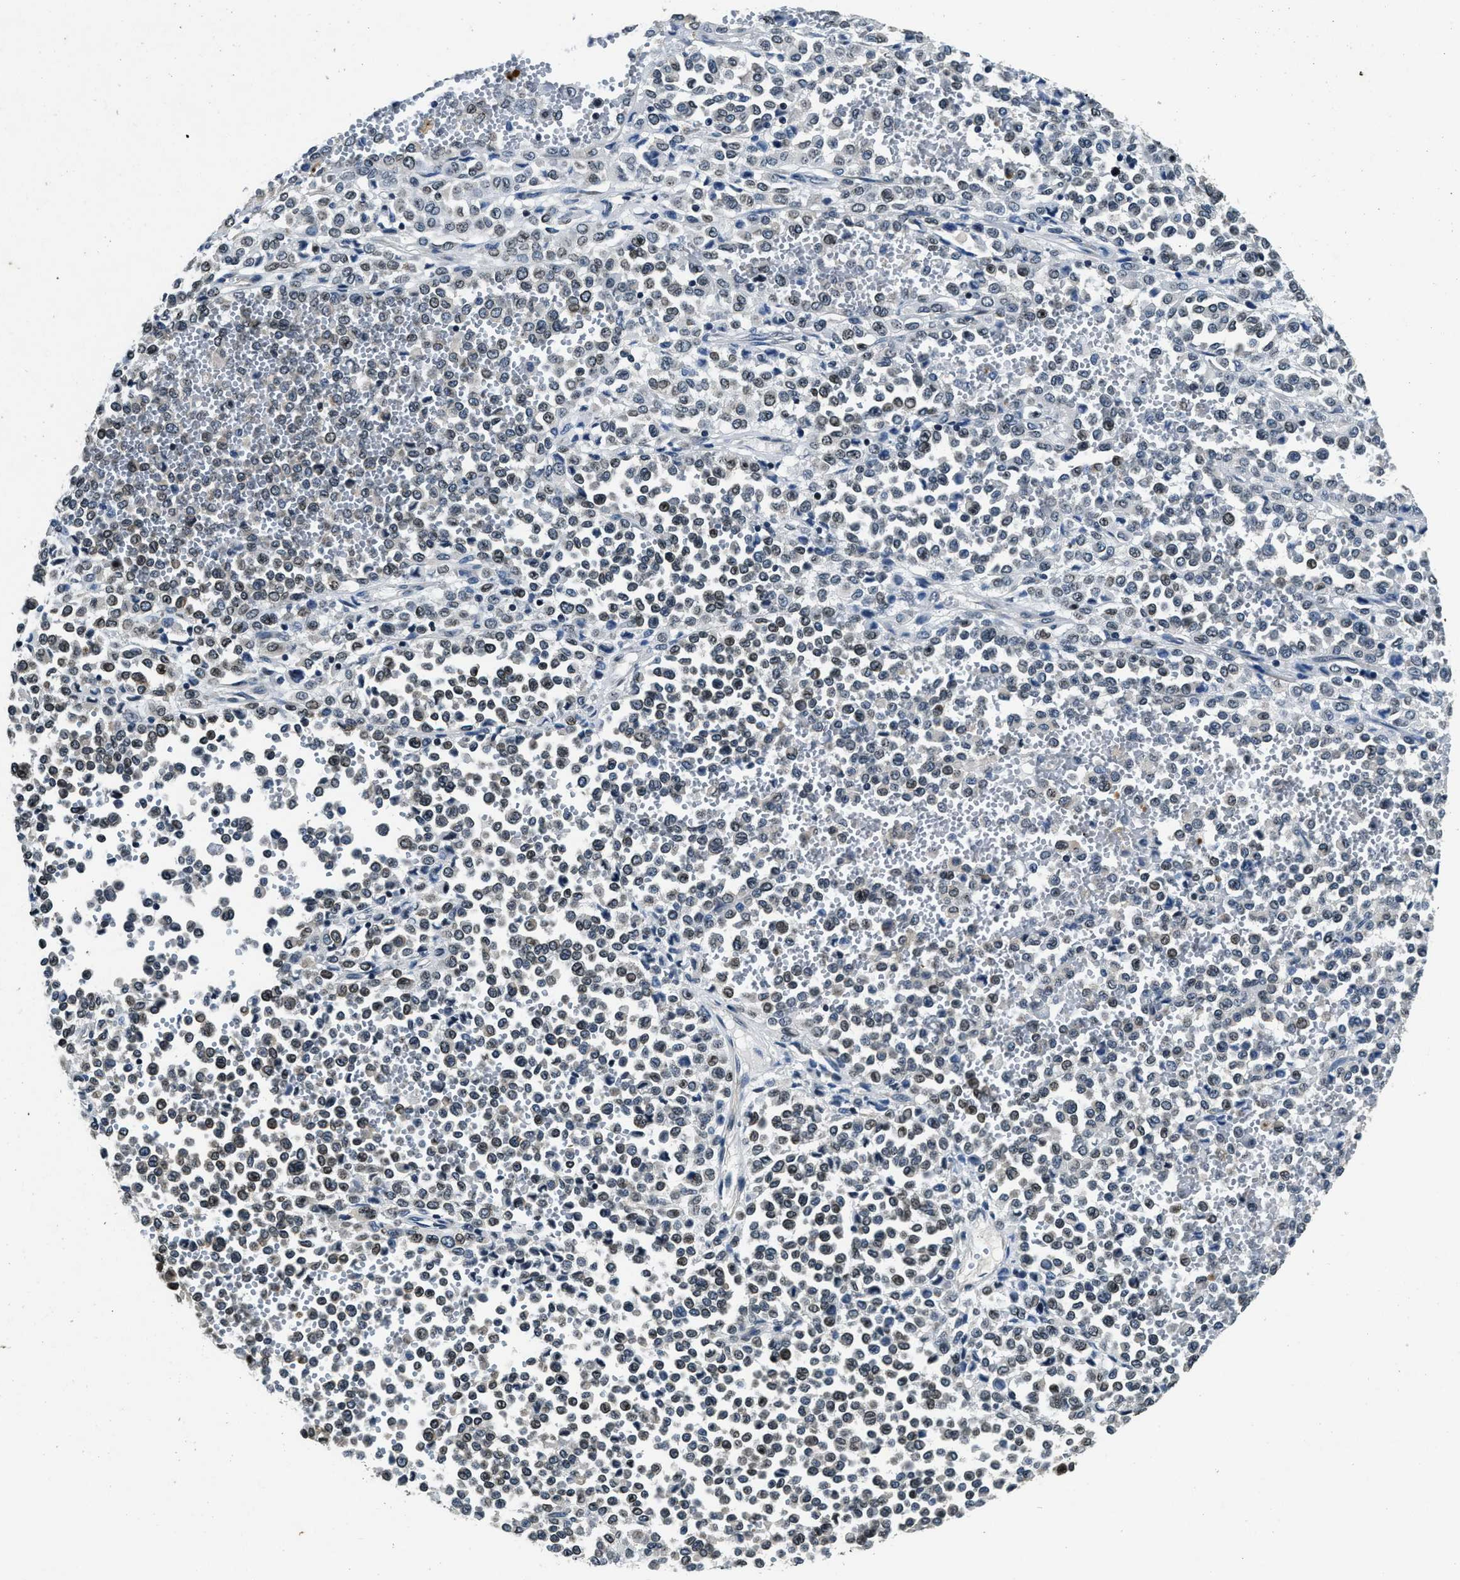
{"staining": {"intensity": "moderate", "quantity": ">75%", "location": "nuclear"}, "tissue": "melanoma", "cell_type": "Tumor cells", "image_type": "cancer", "snomed": [{"axis": "morphology", "description": "Malignant melanoma, Metastatic site"}, {"axis": "topography", "description": "Pancreas"}], "caption": "Protein staining of melanoma tissue shows moderate nuclear positivity in about >75% of tumor cells.", "gene": "ZC3HC1", "patient": {"sex": "female", "age": 30}}